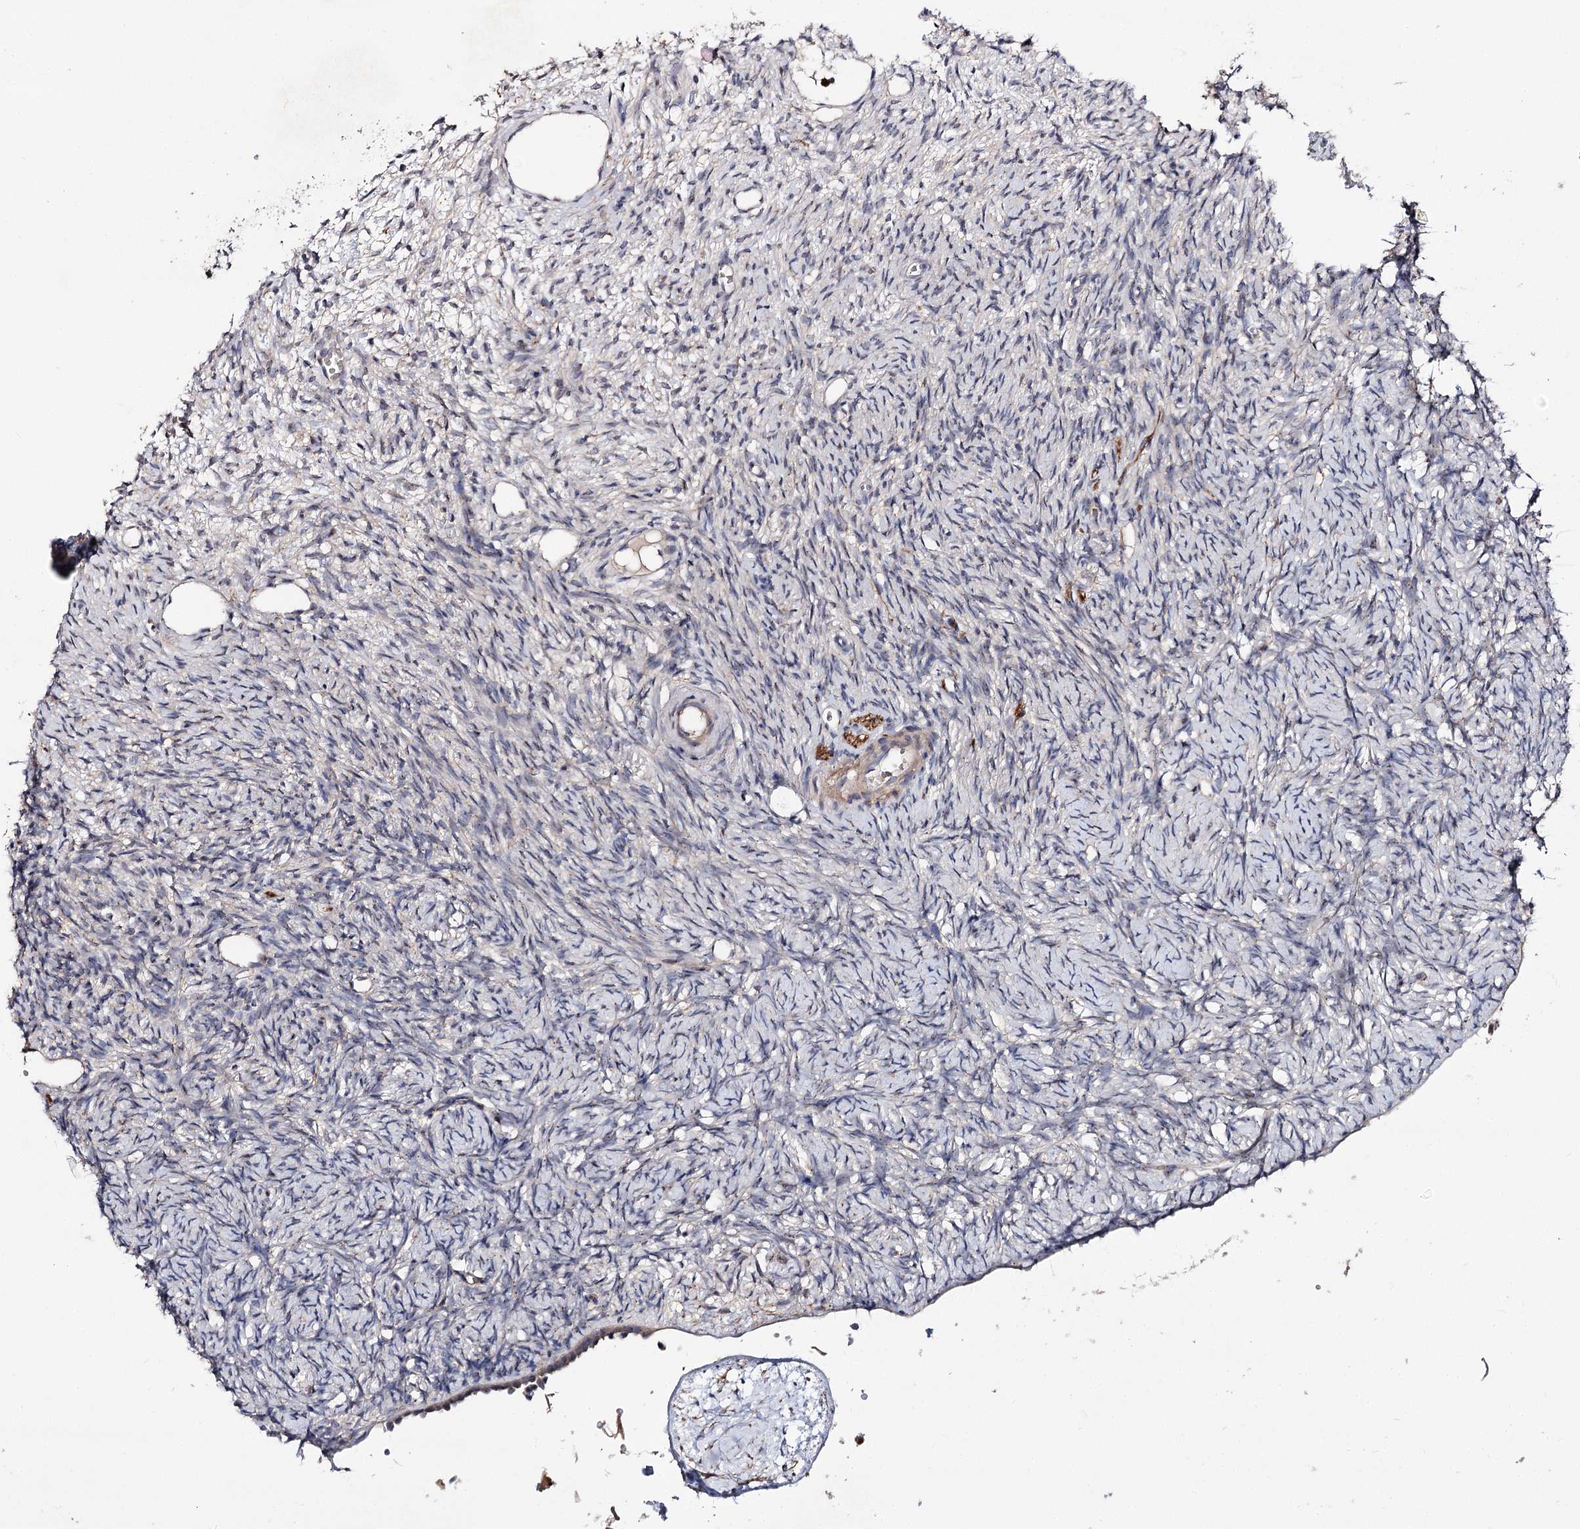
{"staining": {"intensity": "negative", "quantity": "none", "location": "none"}, "tissue": "ovary", "cell_type": "Ovarian stroma cells", "image_type": "normal", "snomed": [{"axis": "morphology", "description": "Normal tissue, NOS"}, {"axis": "topography", "description": "Ovary"}], "caption": "The photomicrograph reveals no staining of ovarian stroma cells in normal ovary. Brightfield microscopy of immunohistochemistry (IHC) stained with DAB (brown) and hematoxylin (blue), captured at high magnification.", "gene": "MINDY3", "patient": {"sex": "female", "age": 51}}